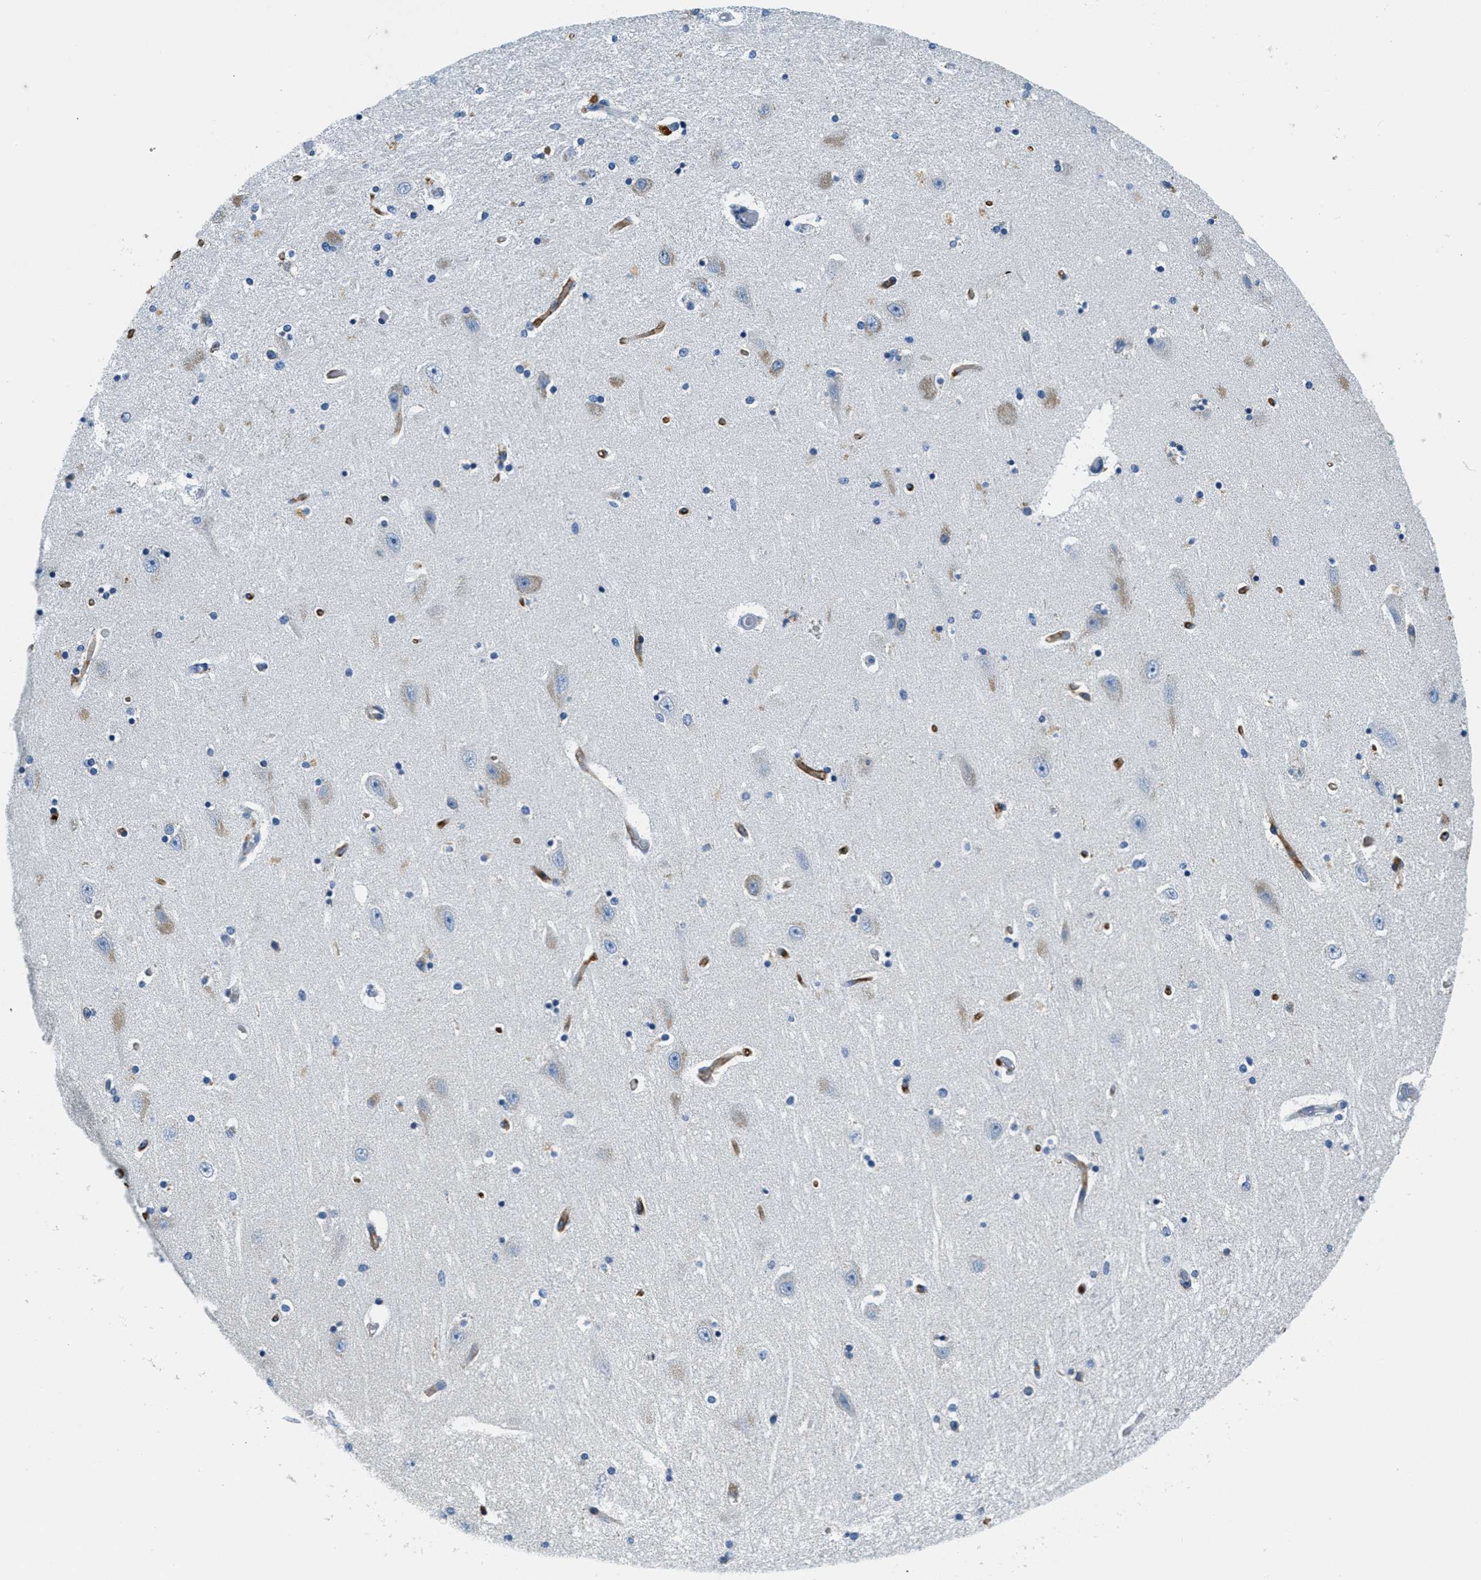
{"staining": {"intensity": "weak", "quantity": "<25%", "location": "cytoplasmic/membranous"}, "tissue": "hippocampus", "cell_type": "Glial cells", "image_type": "normal", "snomed": [{"axis": "morphology", "description": "Normal tissue, NOS"}, {"axis": "topography", "description": "Hippocampus"}], "caption": "Photomicrograph shows no protein positivity in glial cells of normal hippocampus. (DAB immunohistochemistry visualized using brightfield microscopy, high magnification).", "gene": "CA4", "patient": {"sex": "female", "age": 54}}